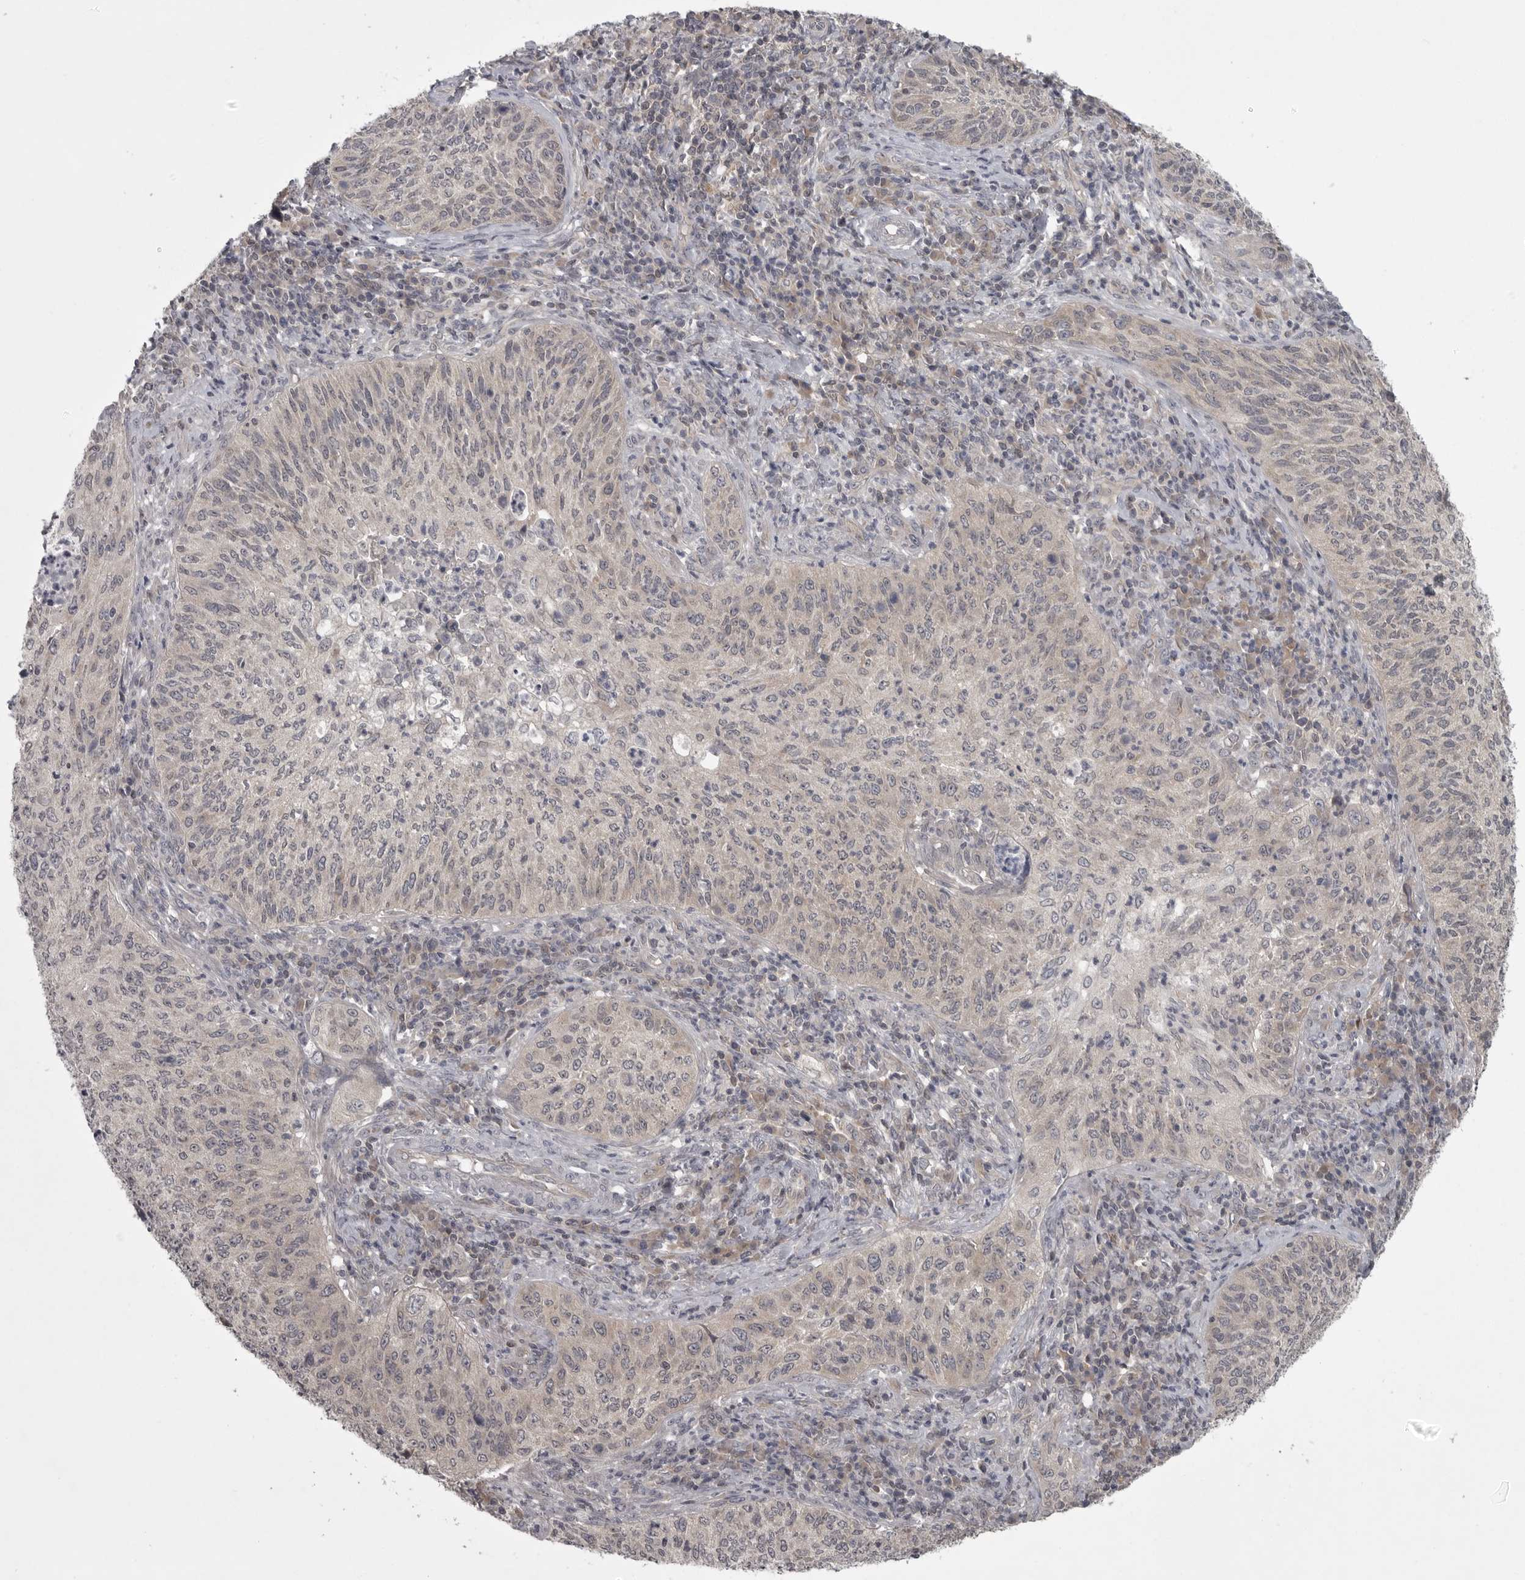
{"staining": {"intensity": "negative", "quantity": "none", "location": "none"}, "tissue": "cervical cancer", "cell_type": "Tumor cells", "image_type": "cancer", "snomed": [{"axis": "morphology", "description": "Squamous cell carcinoma, NOS"}, {"axis": "topography", "description": "Cervix"}], "caption": "Tumor cells show no significant expression in squamous cell carcinoma (cervical). The staining is performed using DAB (3,3'-diaminobenzidine) brown chromogen with nuclei counter-stained in using hematoxylin.", "gene": "PHF13", "patient": {"sex": "female", "age": 30}}